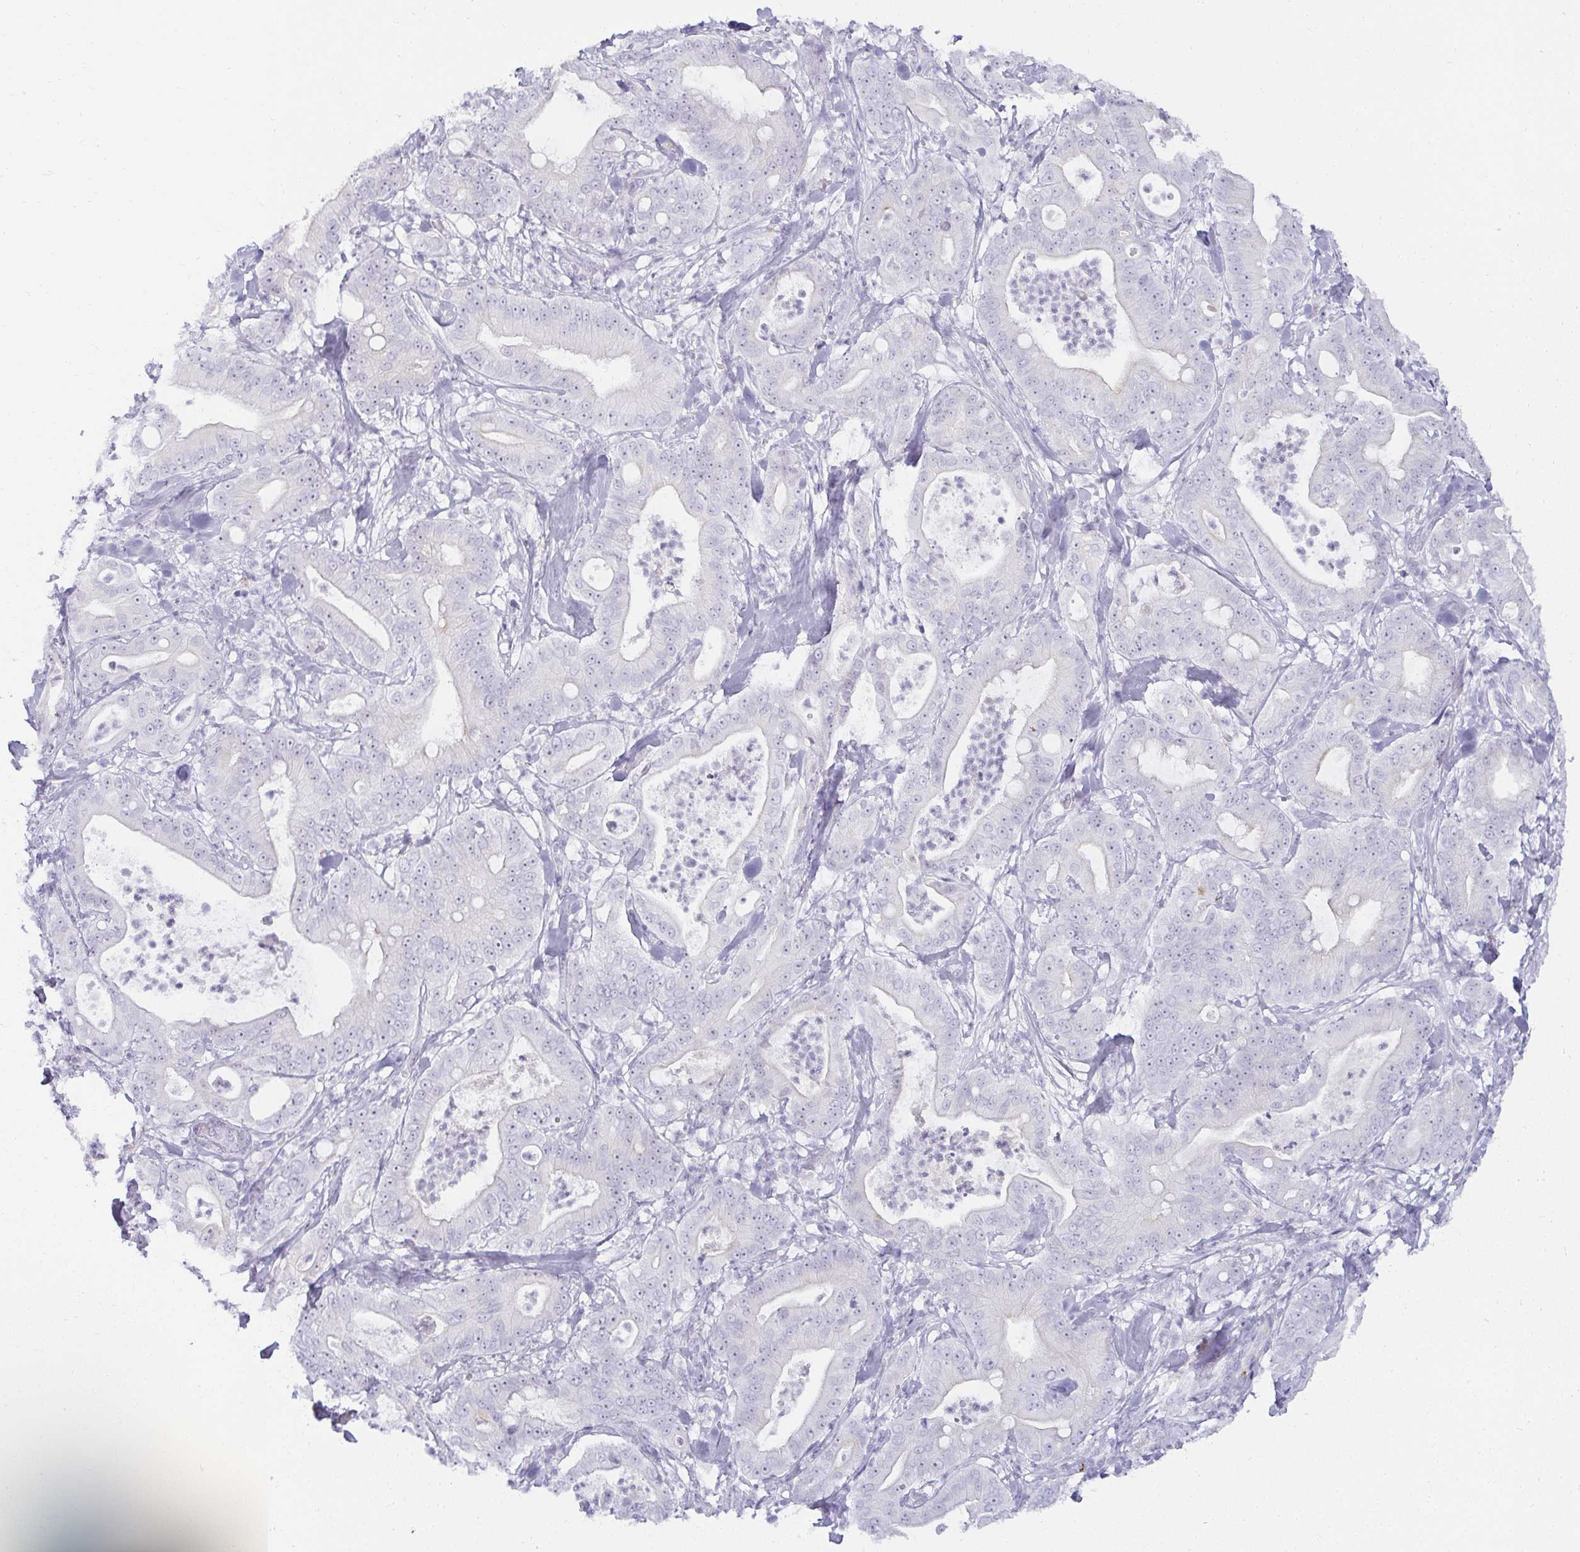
{"staining": {"intensity": "negative", "quantity": "none", "location": "none"}, "tissue": "pancreatic cancer", "cell_type": "Tumor cells", "image_type": "cancer", "snomed": [{"axis": "morphology", "description": "Adenocarcinoma, NOS"}, {"axis": "topography", "description": "Pancreas"}], "caption": "Protein analysis of pancreatic cancer (adenocarcinoma) exhibits no significant expression in tumor cells. The staining was performed using DAB to visualize the protein expression in brown, while the nuclei were stained in blue with hematoxylin (Magnification: 20x).", "gene": "ACAN", "patient": {"sex": "male", "age": 71}}